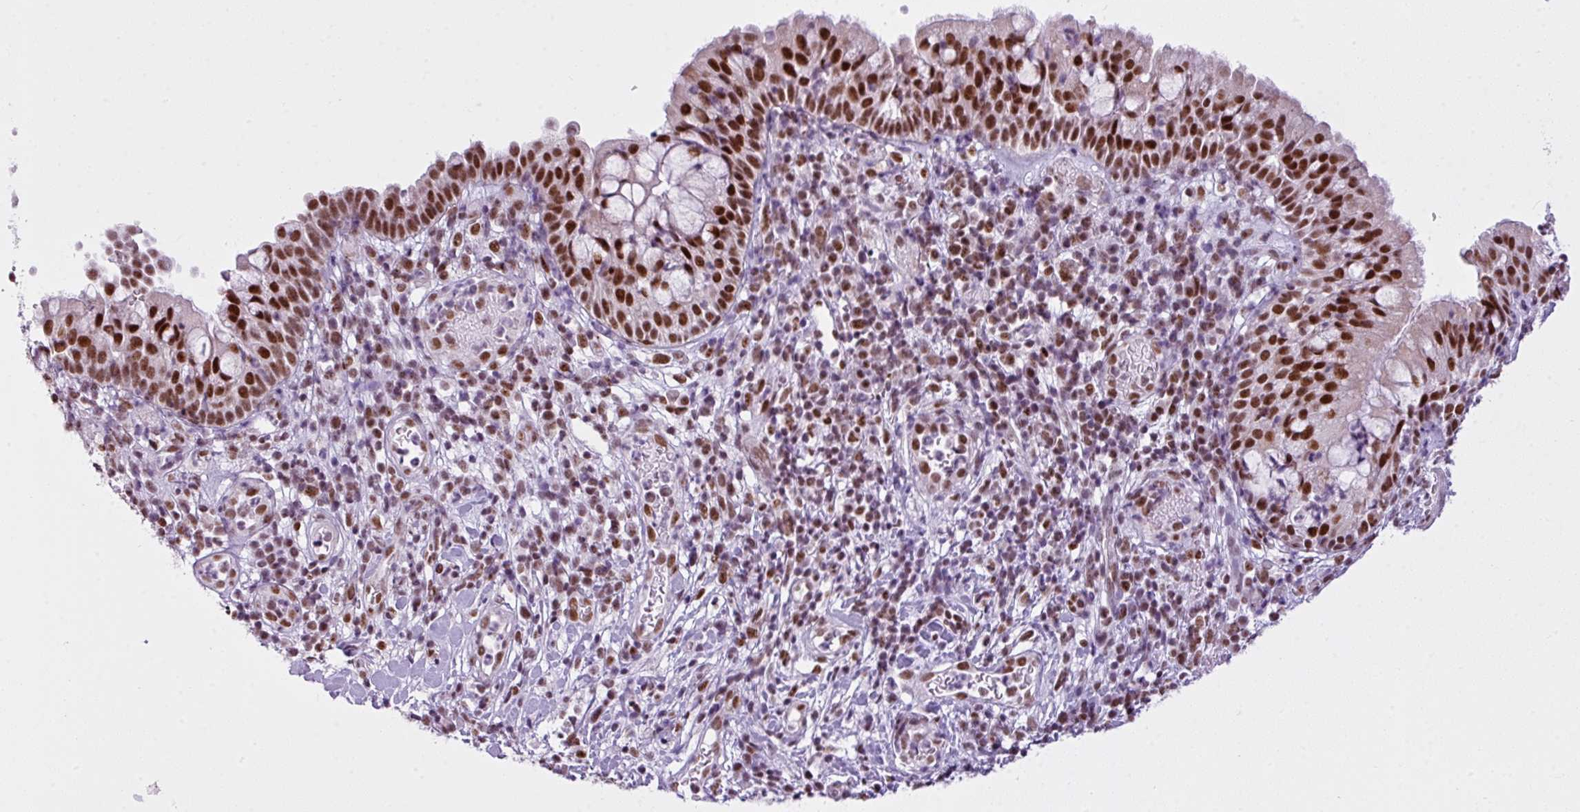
{"staining": {"intensity": "strong", "quantity": ">75%", "location": "nuclear"}, "tissue": "nasopharynx", "cell_type": "Respiratory epithelial cells", "image_type": "normal", "snomed": [{"axis": "morphology", "description": "Normal tissue, NOS"}, {"axis": "topography", "description": "Nasopharynx"}], "caption": "Respiratory epithelial cells exhibit strong nuclear positivity in about >75% of cells in unremarkable nasopharynx.", "gene": "ARL6IP4", "patient": {"sex": "male", "age": 65}}